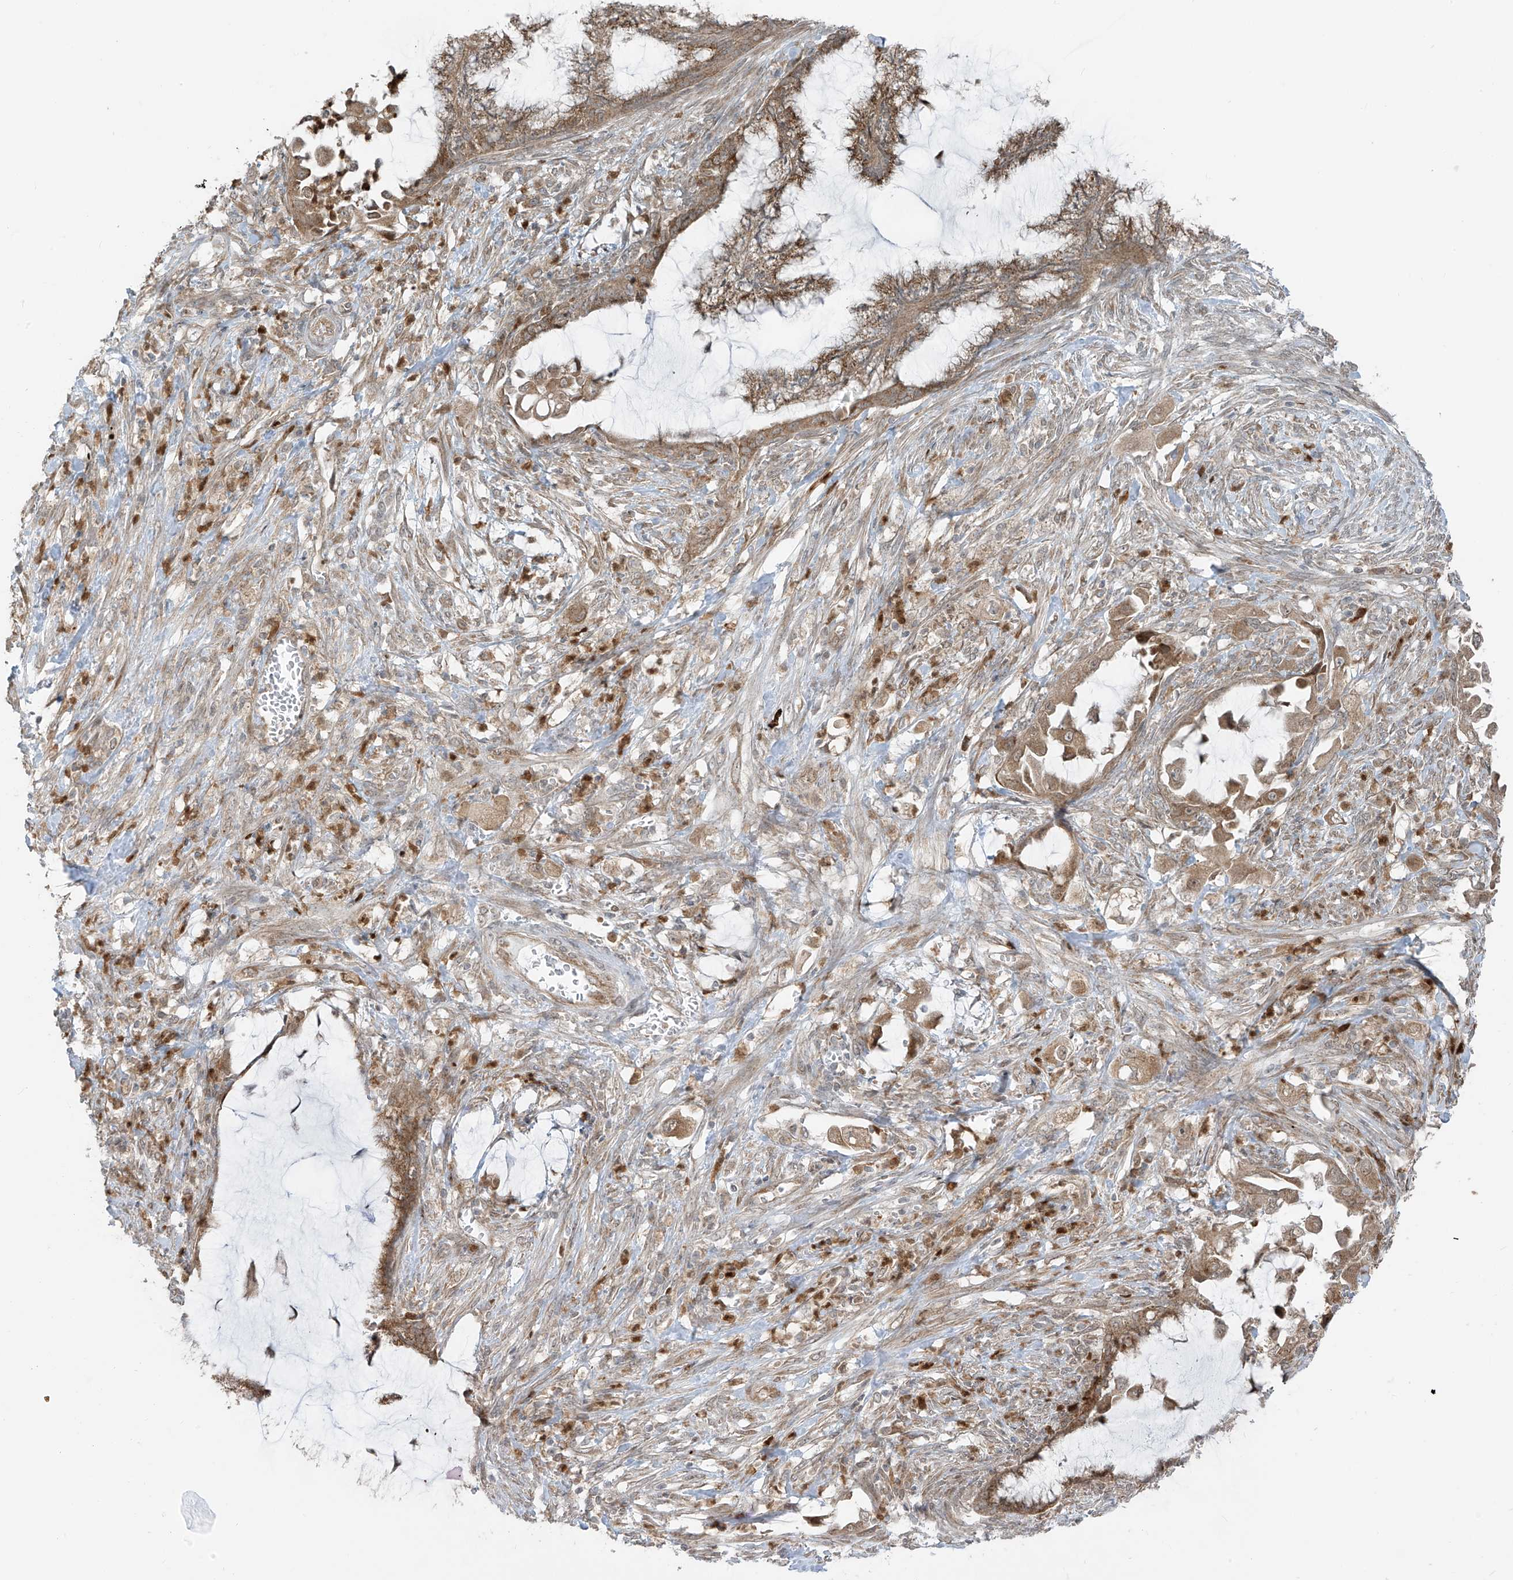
{"staining": {"intensity": "moderate", "quantity": ">75%", "location": "cytoplasmic/membranous"}, "tissue": "endometrial cancer", "cell_type": "Tumor cells", "image_type": "cancer", "snomed": [{"axis": "morphology", "description": "Adenocarcinoma, NOS"}, {"axis": "topography", "description": "Endometrium"}], "caption": "Immunohistochemical staining of human endometrial cancer (adenocarcinoma) demonstrates medium levels of moderate cytoplasmic/membranous protein positivity in about >75% of tumor cells. The staining was performed using DAB (3,3'-diaminobenzidine), with brown indicating positive protein expression. Nuclei are stained blue with hematoxylin.", "gene": "PDE11A", "patient": {"sex": "female", "age": 86}}